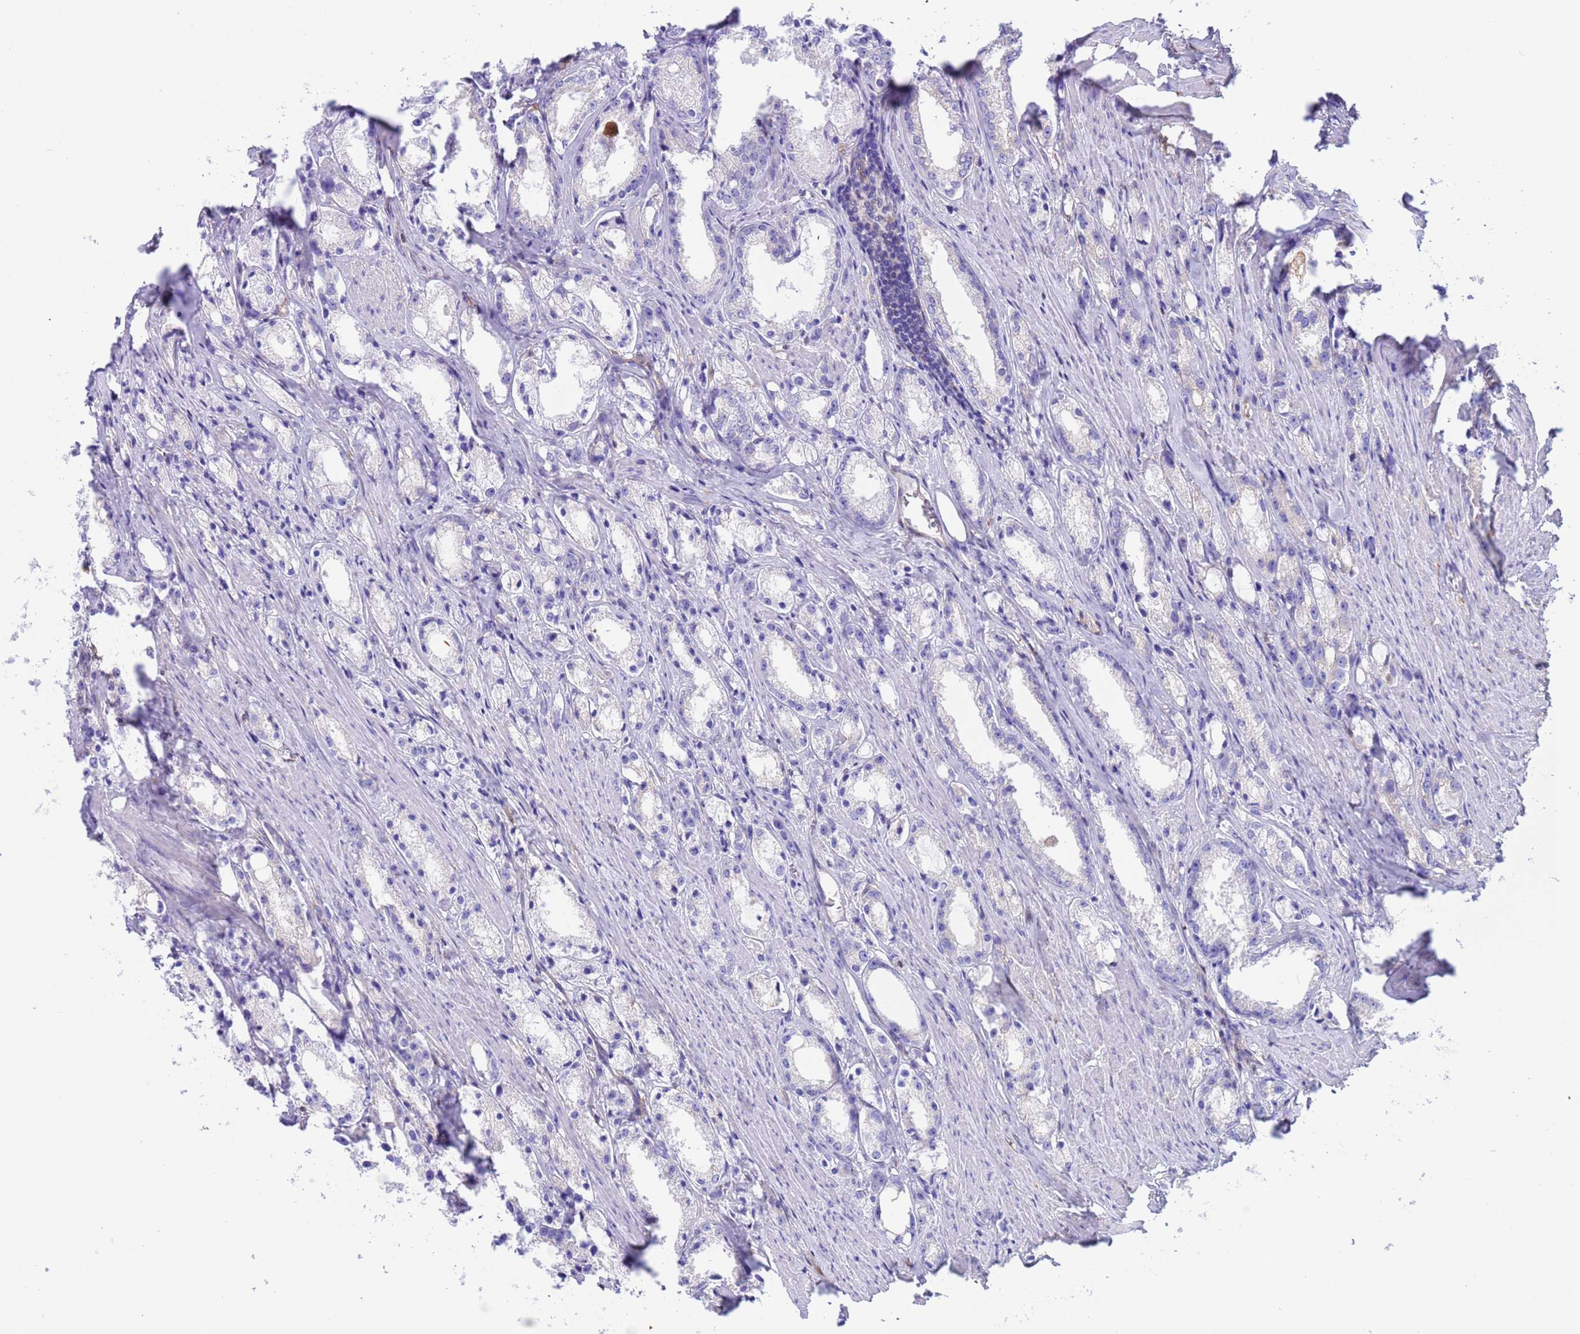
{"staining": {"intensity": "negative", "quantity": "none", "location": "none"}, "tissue": "prostate cancer", "cell_type": "Tumor cells", "image_type": "cancer", "snomed": [{"axis": "morphology", "description": "Adenocarcinoma, High grade"}, {"axis": "topography", "description": "Prostate"}], "caption": "High-grade adenocarcinoma (prostate) was stained to show a protein in brown. There is no significant expression in tumor cells.", "gene": "C6orf47", "patient": {"sex": "male", "age": 66}}